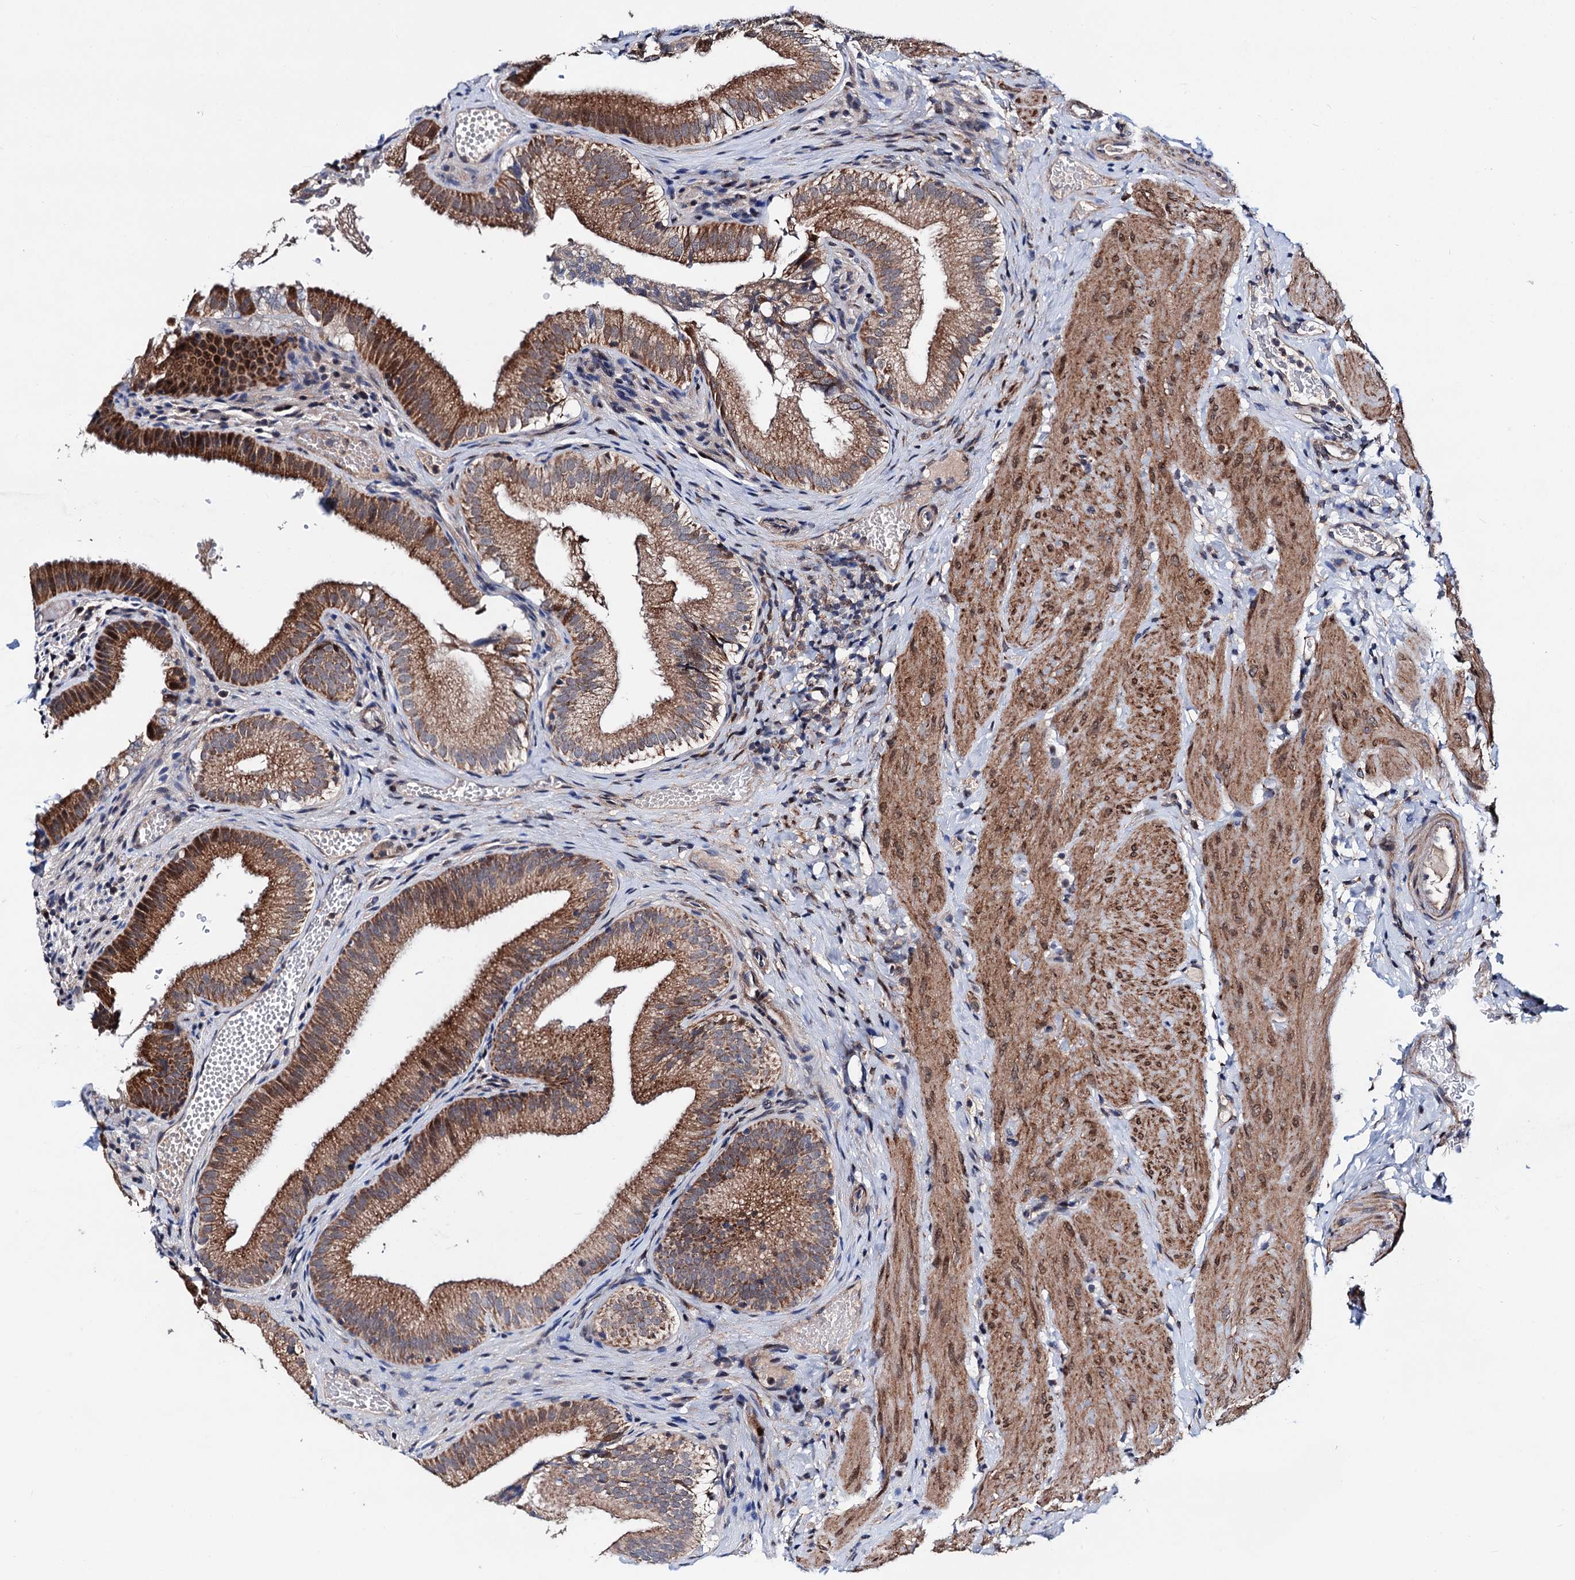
{"staining": {"intensity": "strong", "quantity": ">75%", "location": "cytoplasmic/membranous"}, "tissue": "gallbladder", "cell_type": "Glandular cells", "image_type": "normal", "snomed": [{"axis": "morphology", "description": "Normal tissue, NOS"}, {"axis": "topography", "description": "Gallbladder"}], "caption": "Brown immunohistochemical staining in unremarkable gallbladder exhibits strong cytoplasmic/membranous expression in about >75% of glandular cells.", "gene": "COA4", "patient": {"sex": "female", "age": 30}}